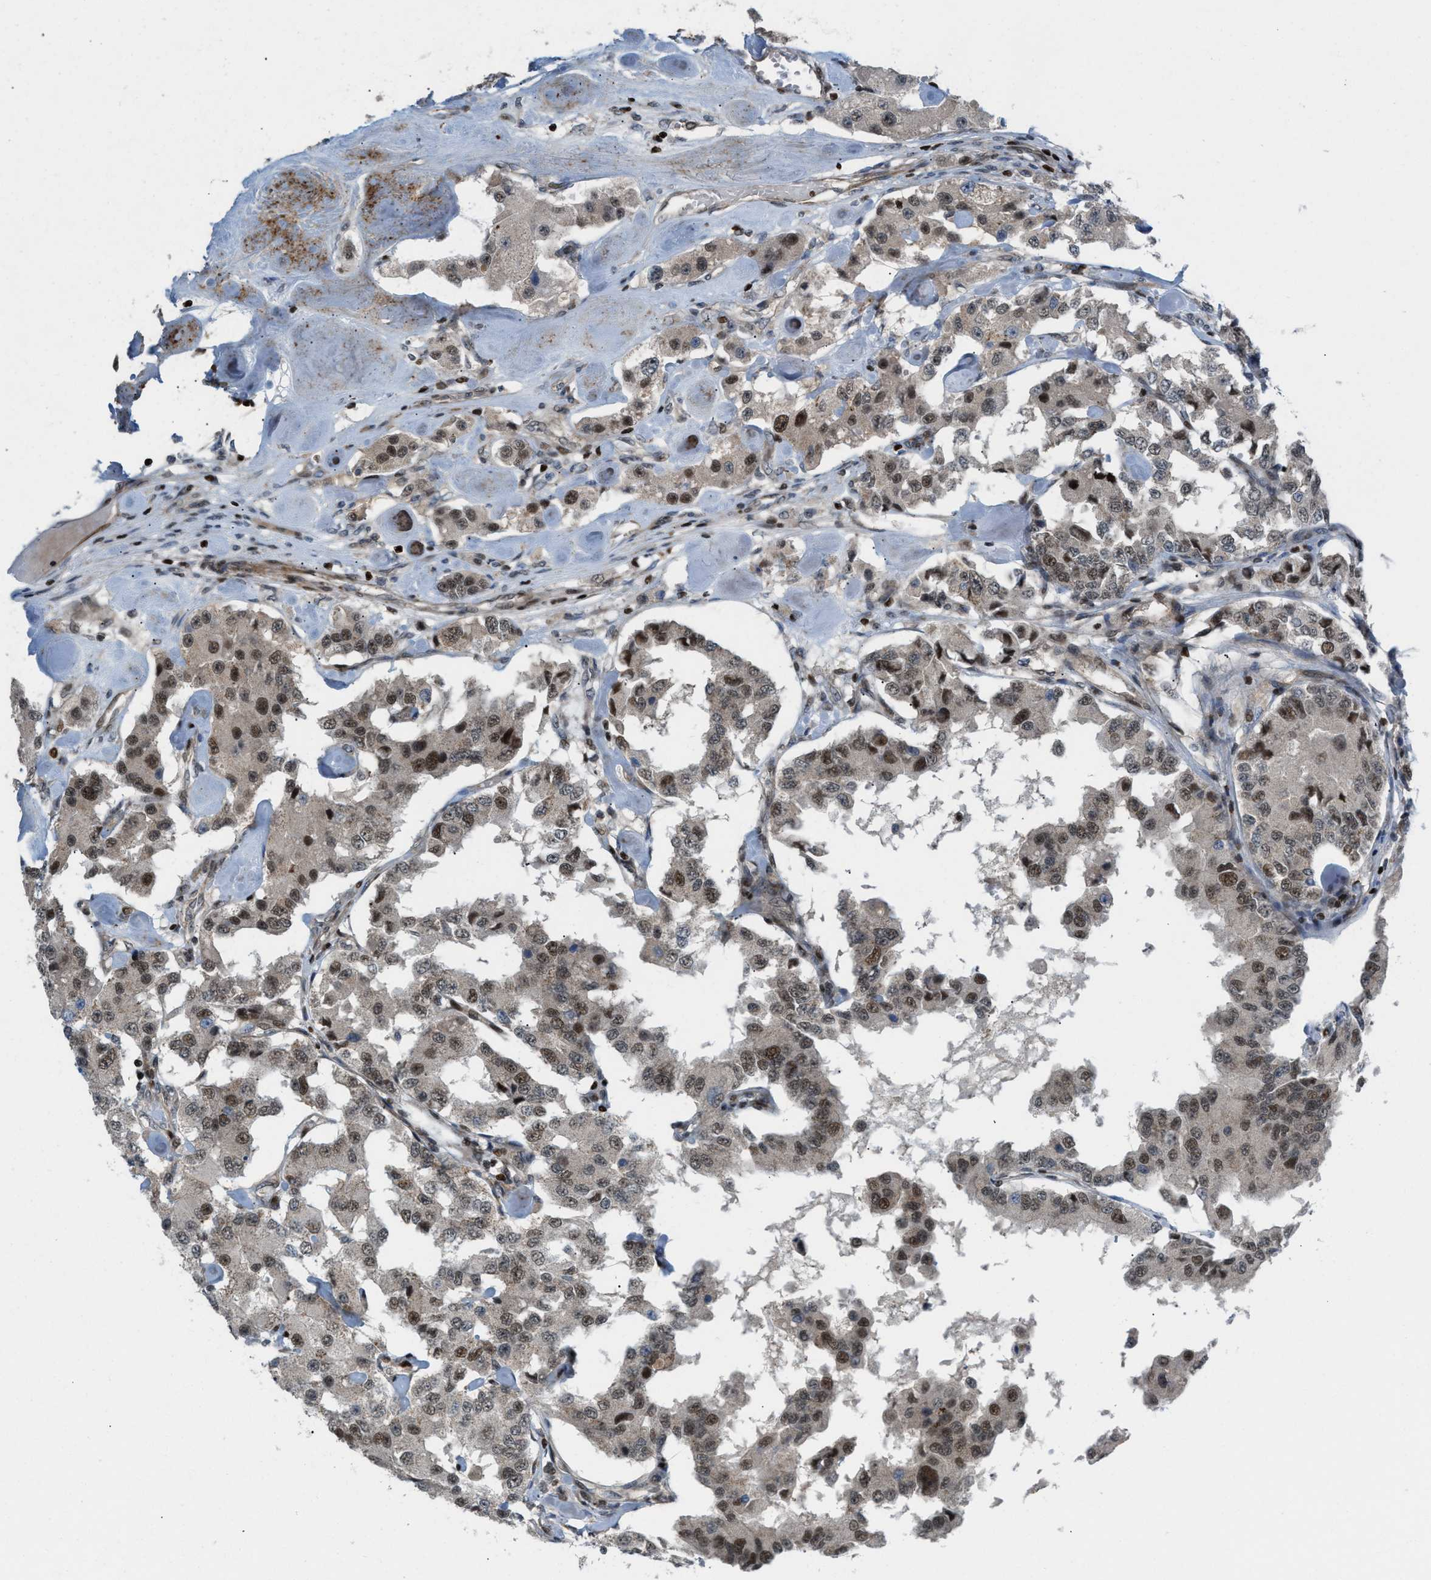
{"staining": {"intensity": "moderate", "quantity": ">75%", "location": "nuclear"}, "tissue": "carcinoid", "cell_type": "Tumor cells", "image_type": "cancer", "snomed": [{"axis": "morphology", "description": "Carcinoid, malignant, NOS"}, {"axis": "topography", "description": "Pancreas"}], "caption": "A brown stain labels moderate nuclear positivity of a protein in malignant carcinoid tumor cells.", "gene": "ZNF276", "patient": {"sex": "male", "age": 41}}